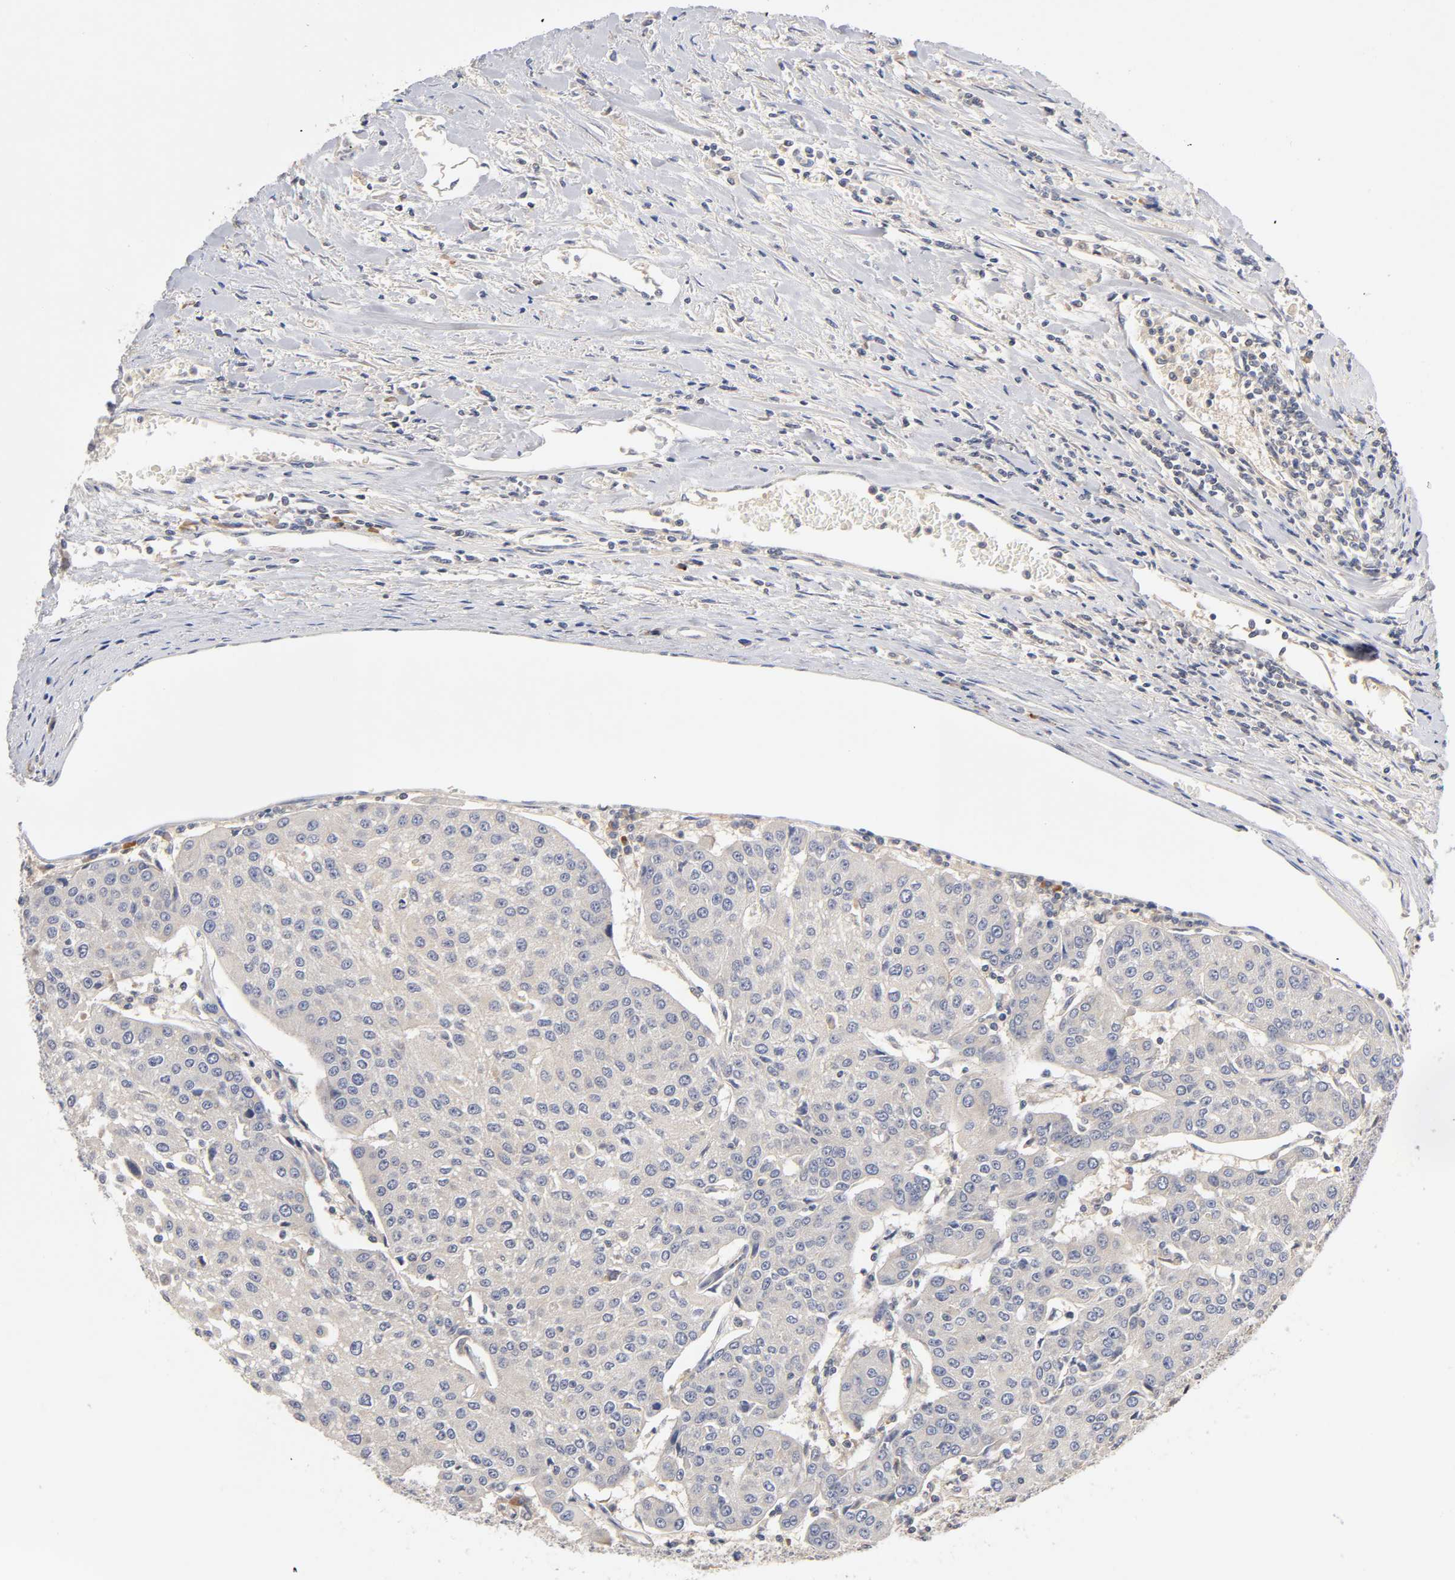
{"staining": {"intensity": "negative", "quantity": "none", "location": "none"}, "tissue": "urothelial cancer", "cell_type": "Tumor cells", "image_type": "cancer", "snomed": [{"axis": "morphology", "description": "Urothelial carcinoma, High grade"}, {"axis": "topography", "description": "Urinary bladder"}], "caption": "High power microscopy photomicrograph of an immunohistochemistry (IHC) histopathology image of urothelial cancer, revealing no significant positivity in tumor cells.", "gene": "RHOA", "patient": {"sex": "female", "age": 85}}